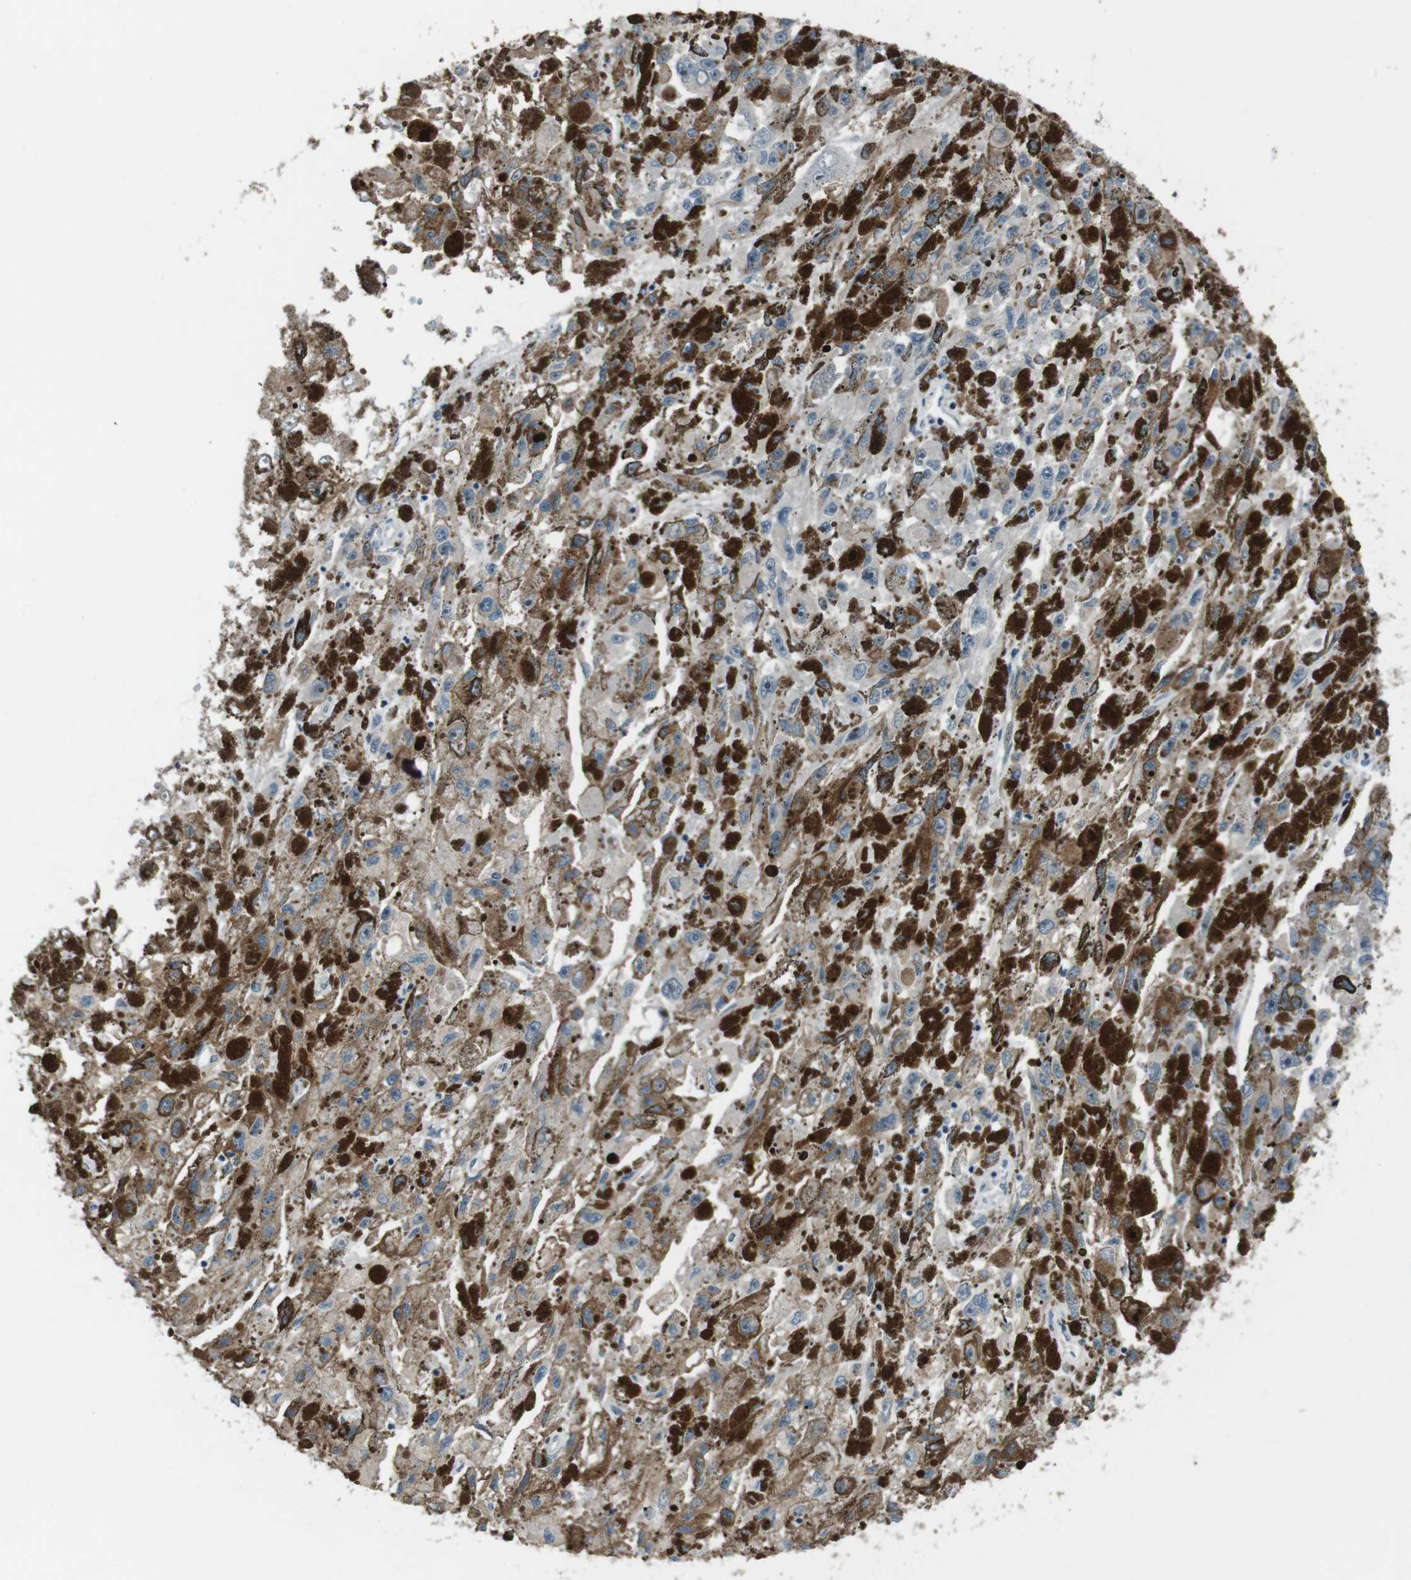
{"staining": {"intensity": "negative", "quantity": "none", "location": "none"}, "tissue": "melanoma", "cell_type": "Tumor cells", "image_type": "cancer", "snomed": [{"axis": "morphology", "description": "Malignant melanoma, NOS"}, {"axis": "topography", "description": "Skin"}], "caption": "Tumor cells show no significant protein positivity in malignant melanoma. (DAB immunohistochemistry (IHC) with hematoxylin counter stain).", "gene": "PBRM1", "patient": {"sex": "female", "age": 104}}